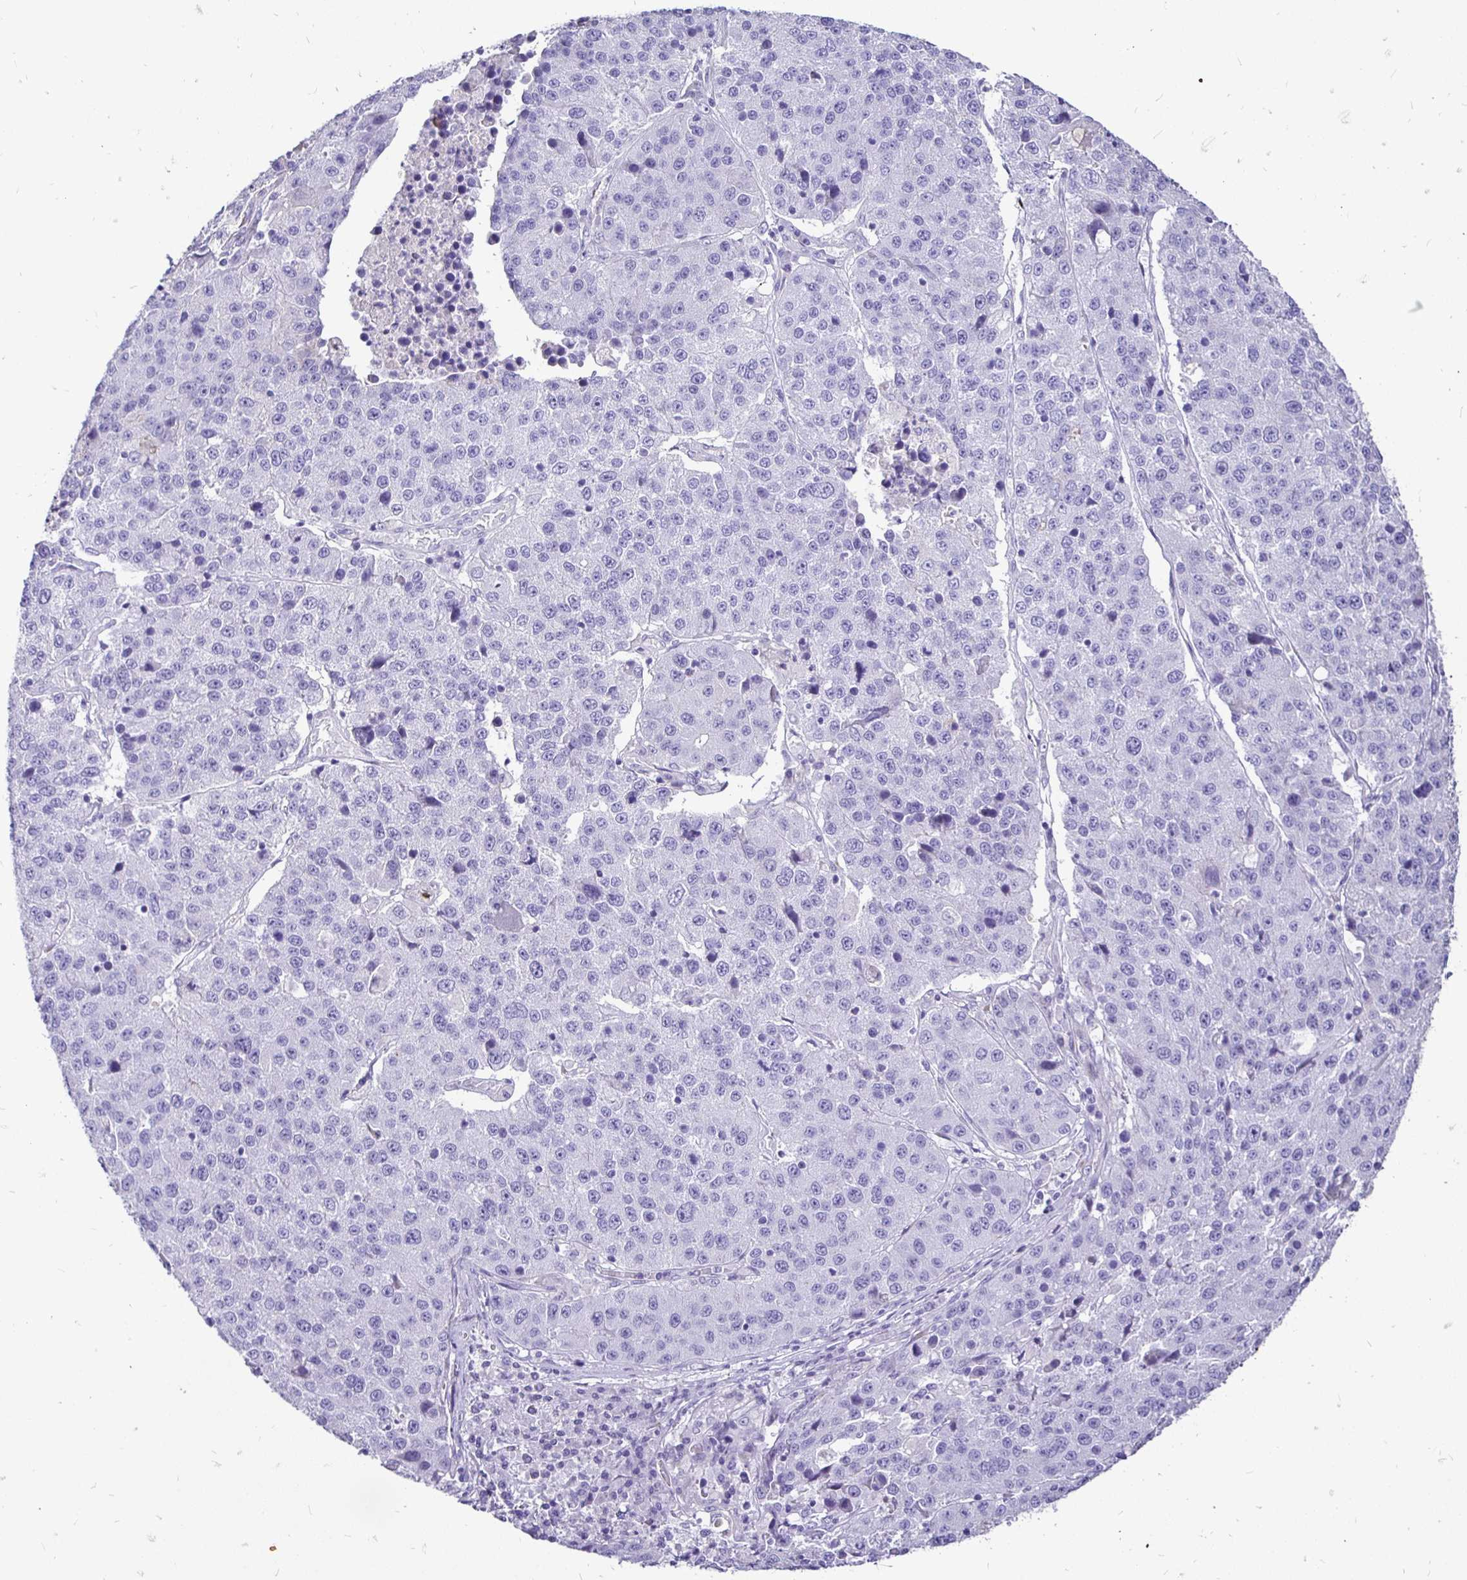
{"staining": {"intensity": "negative", "quantity": "none", "location": "none"}, "tissue": "stomach cancer", "cell_type": "Tumor cells", "image_type": "cancer", "snomed": [{"axis": "morphology", "description": "Adenocarcinoma, NOS"}, {"axis": "topography", "description": "Stomach"}], "caption": "Immunohistochemistry of stomach cancer shows no expression in tumor cells. (DAB (3,3'-diaminobenzidine) immunohistochemistry (IHC) with hematoxylin counter stain).", "gene": "TAF1D", "patient": {"sex": "male", "age": 71}}